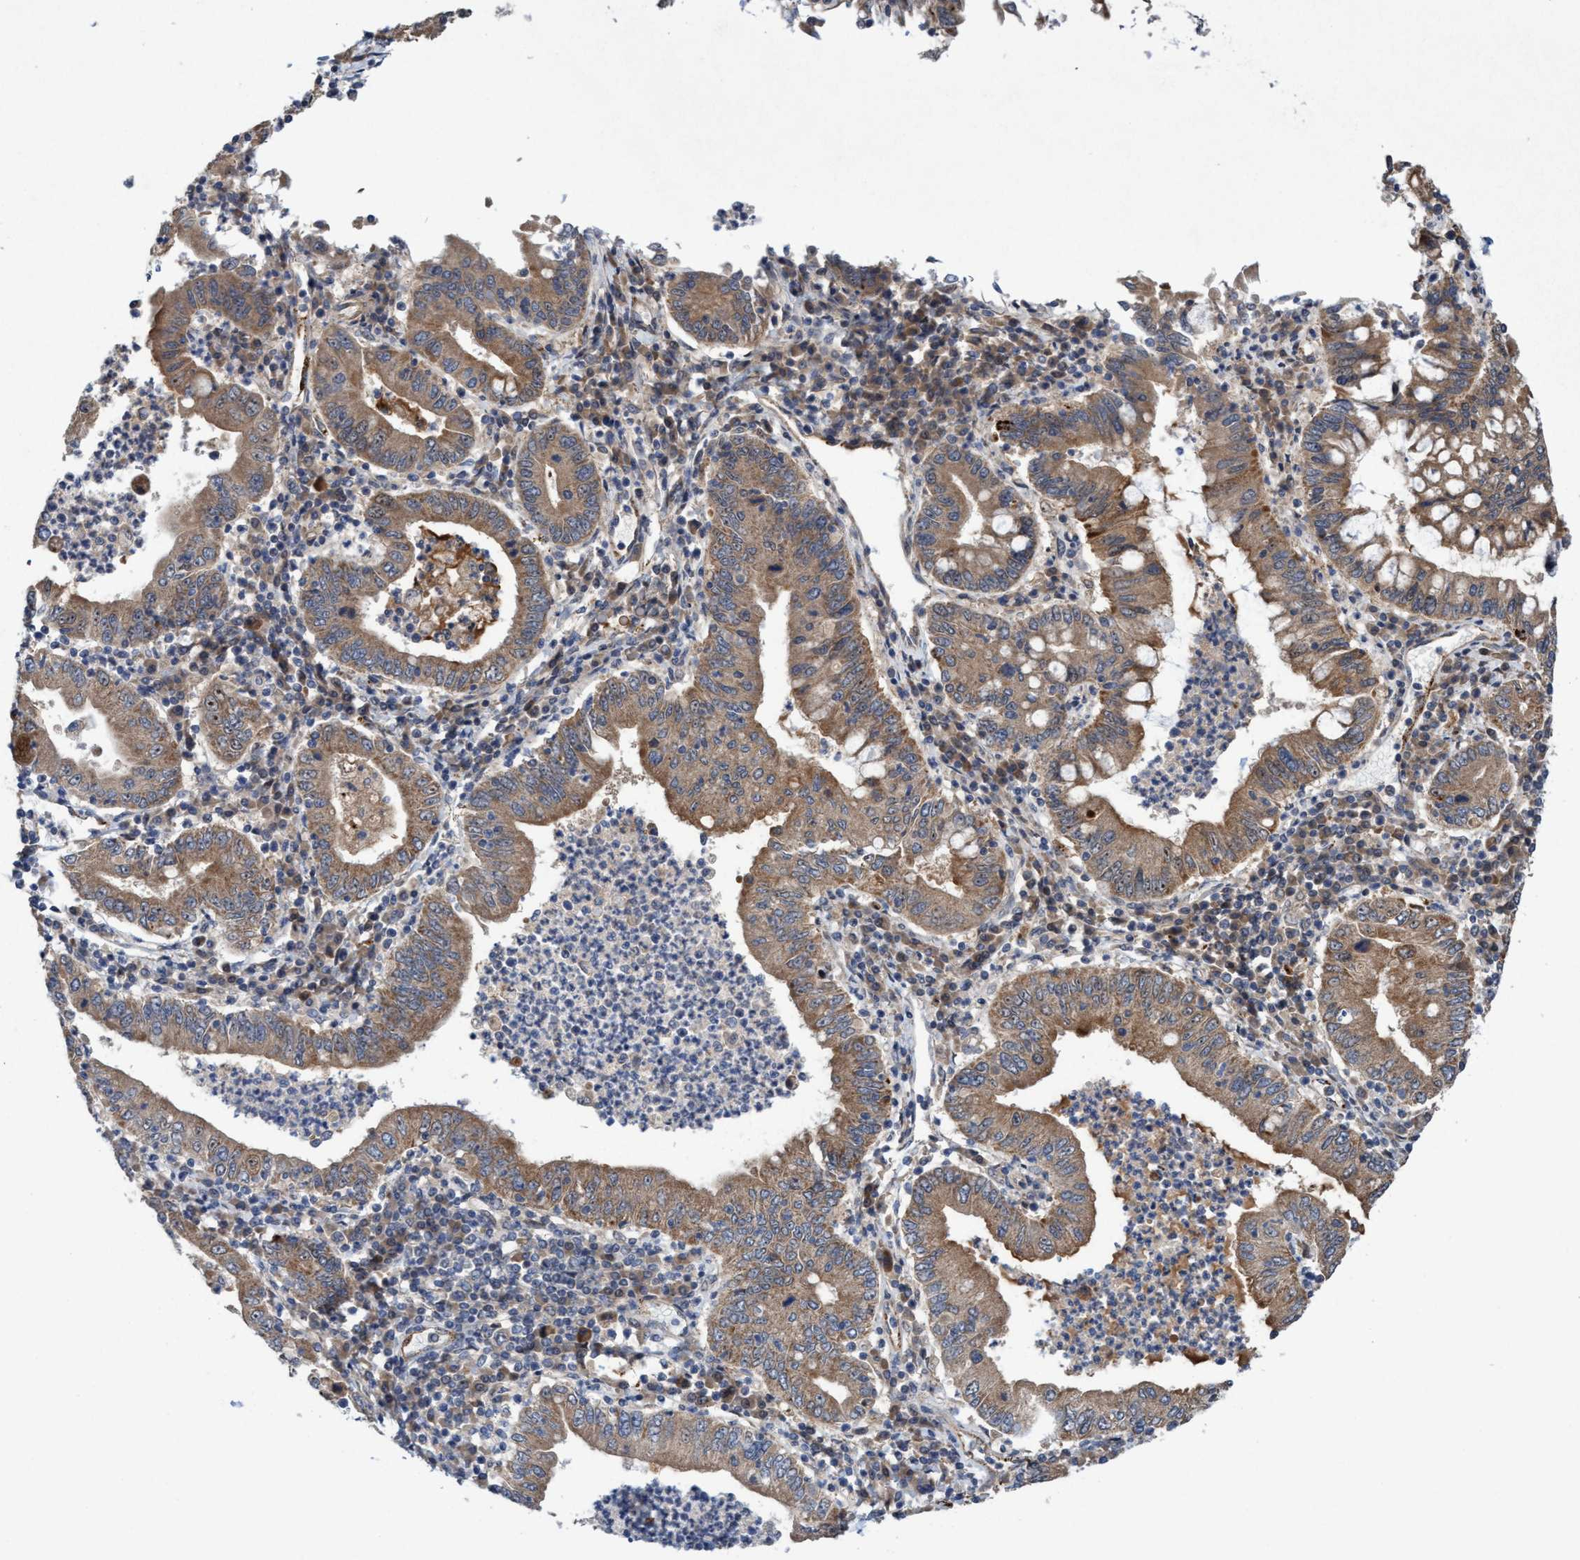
{"staining": {"intensity": "moderate", "quantity": ">75%", "location": "cytoplasmic/membranous,nuclear"}, "tissue": "stomach cancer", "cell_type": "Tumor cells", "image_type": "cancer", "snomed": [{"axis": "morphology", "description": "Normal tissue, NOS"}, {"axis": "morphology", "description": "Adenocarcinoma, NOS"}, {"axis": "topography", "description": "Esophagus"}, {"axis": "topography", "description": "Stomach, upper"}, {"axis": "topography", "description": "Peripheral nerve tissue"}], "caption": "There is medium levels of moderate cytoplasmic/membranous and nuclear staining in tumor cells of stomach cancer (adenocarcinoma), as demonstrated by immunohistochemical staining (brown color).", "gene": "P2RY14", "patient": {"sex": "male", "age": 62}}